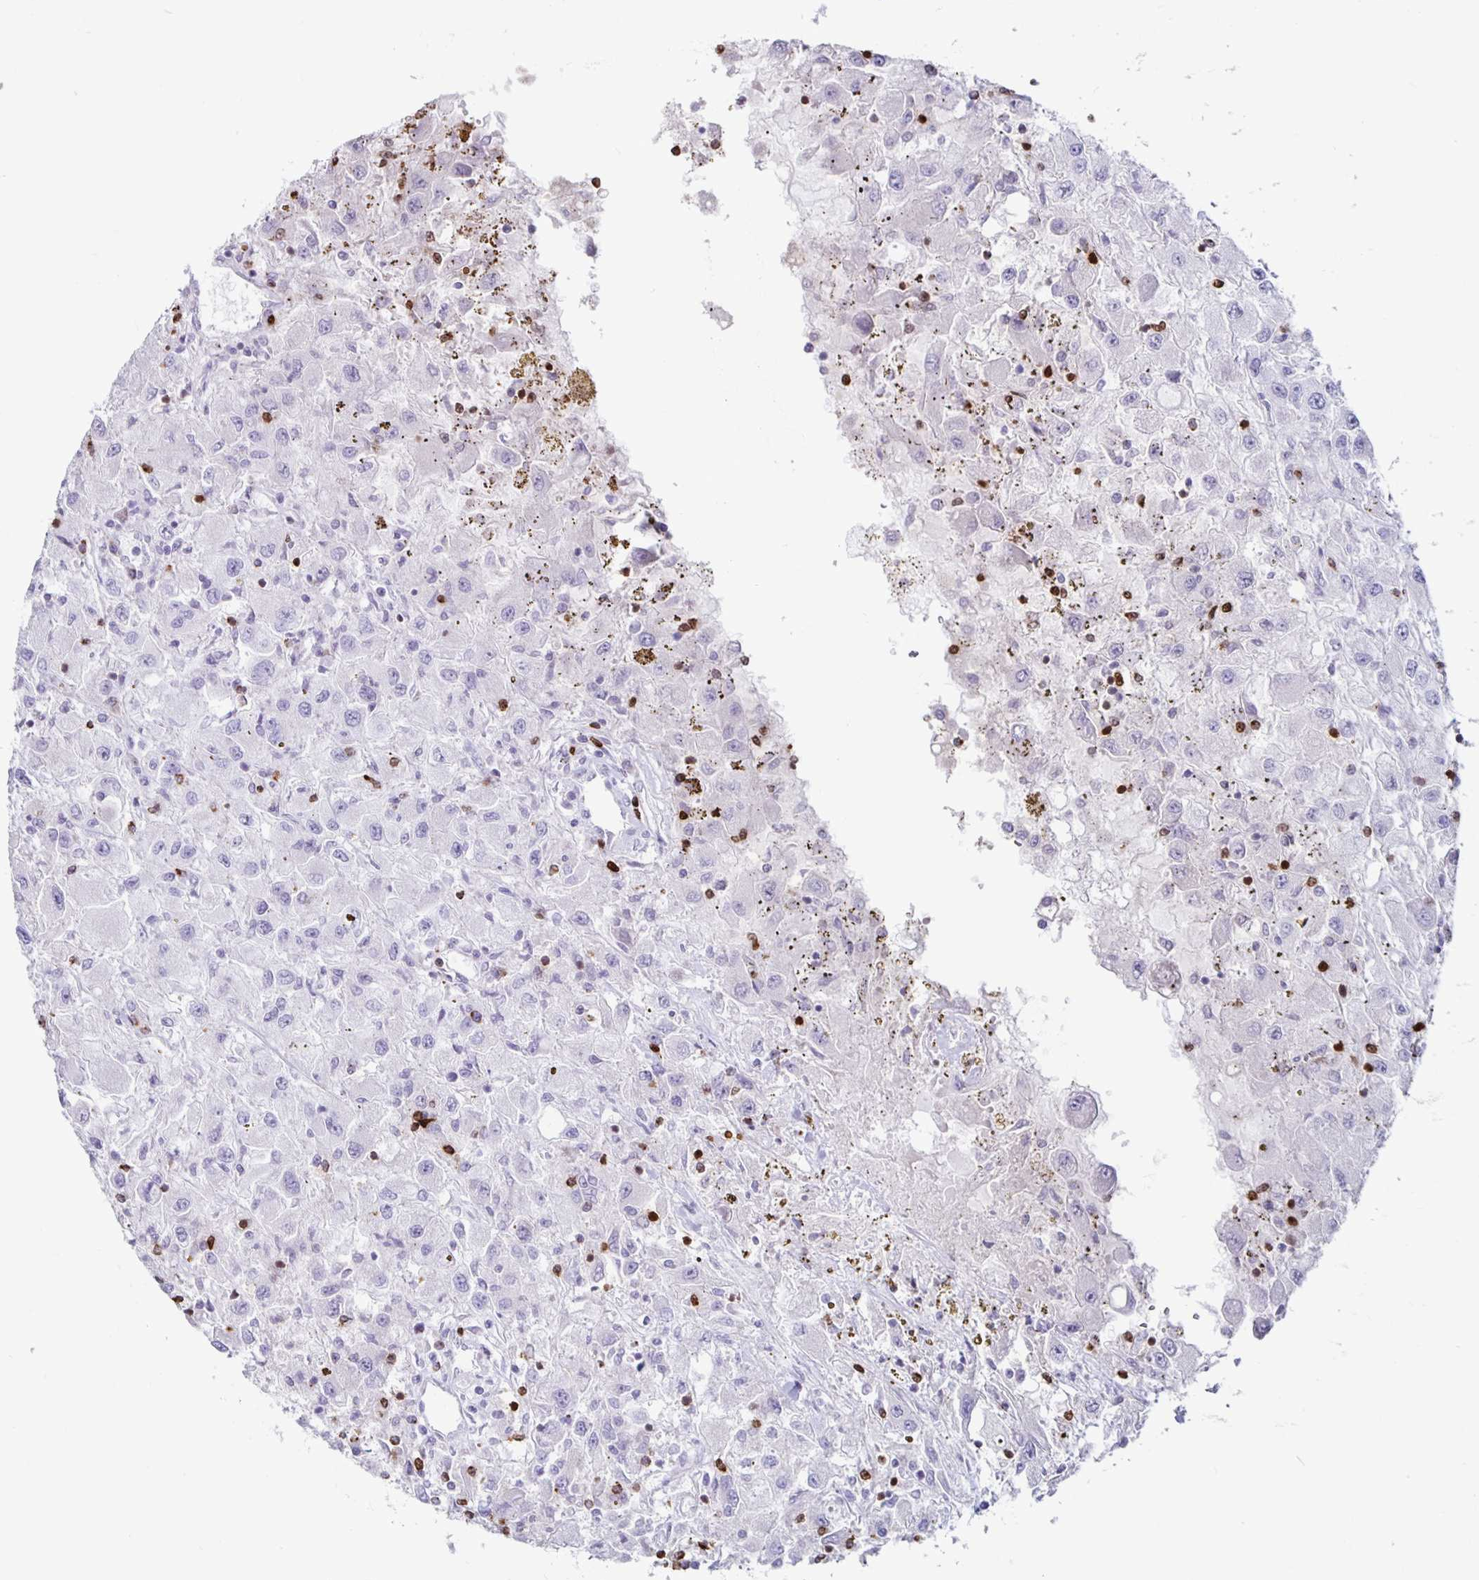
{"staining": {"intensity": "negative", "quantity": "none", "location": "none"}, "tissue": "renal cancer", "cell_type": "Tumor cells", "image_type": "cancer", "snomed": [{"axis": "morphology", "description": "Adenocarcinoma, NOS"}, {"axis": "topography", "description": "Kidney"}], "caption": "Protein analysis of adenocarcinoma (renal) exhibits no significant staining in tumor cells.", "gene": "GZMK", "patient": {"sex": "female", "age": 67}}